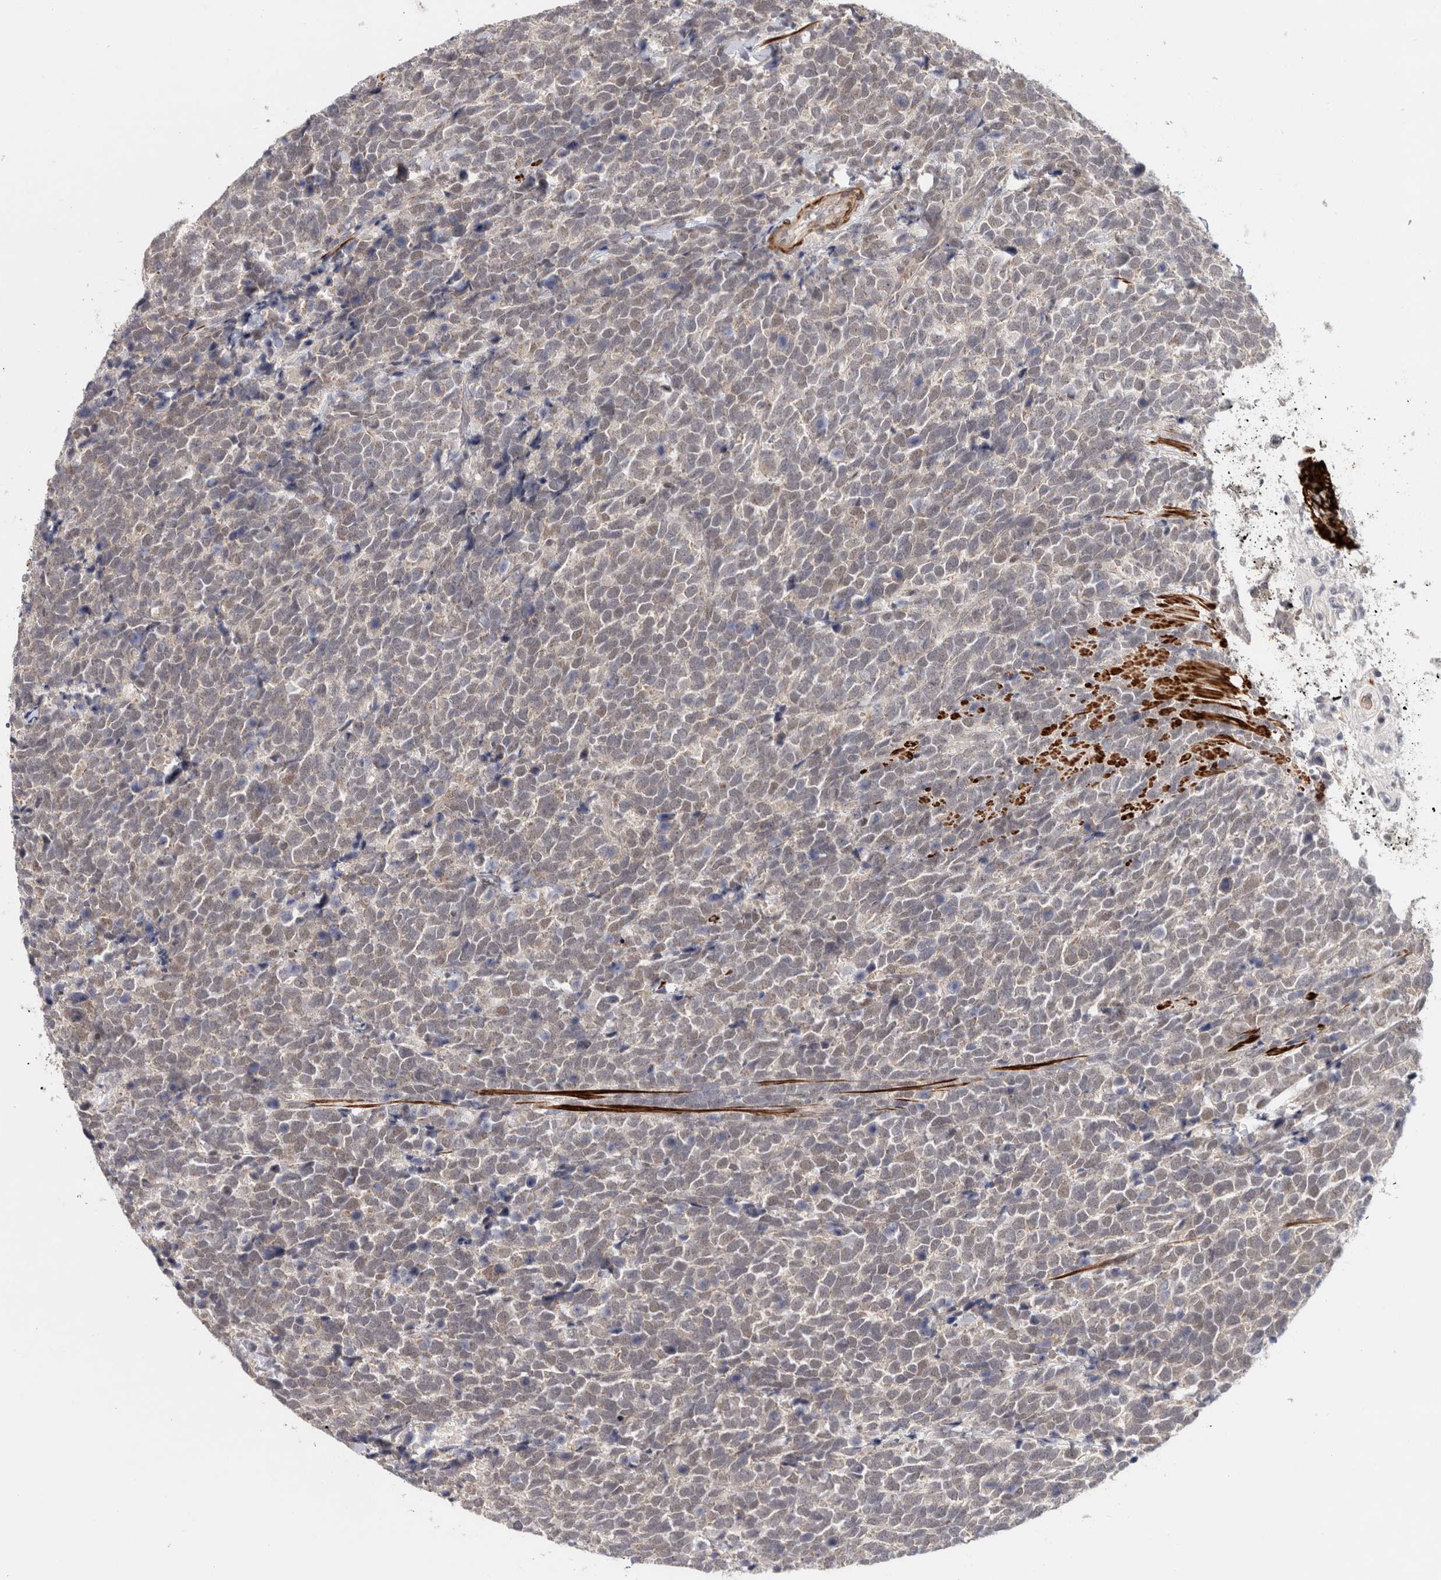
{"staining": {"intensity": "weak", "quantity": ">75%", "location": "cytoplasmic/membranous,nuclear"}, "tissue": "urothelial cancer", "cell_type": "Tumor cells", "image_type": "cancer", "snomed": [{"axis": "morphology", "description": "Urothelial carcinoma, High grade"}, {"axis": "topography", "description": "Urinary bladder"}], "caption": "High-grade urothelial carcinoma stained for a protein displays weak cytoplasmic/membranous and nuclear positivity in tumor cells.", "gene": "ZNF318", "patient": {"sex": "female", "age": 82}}